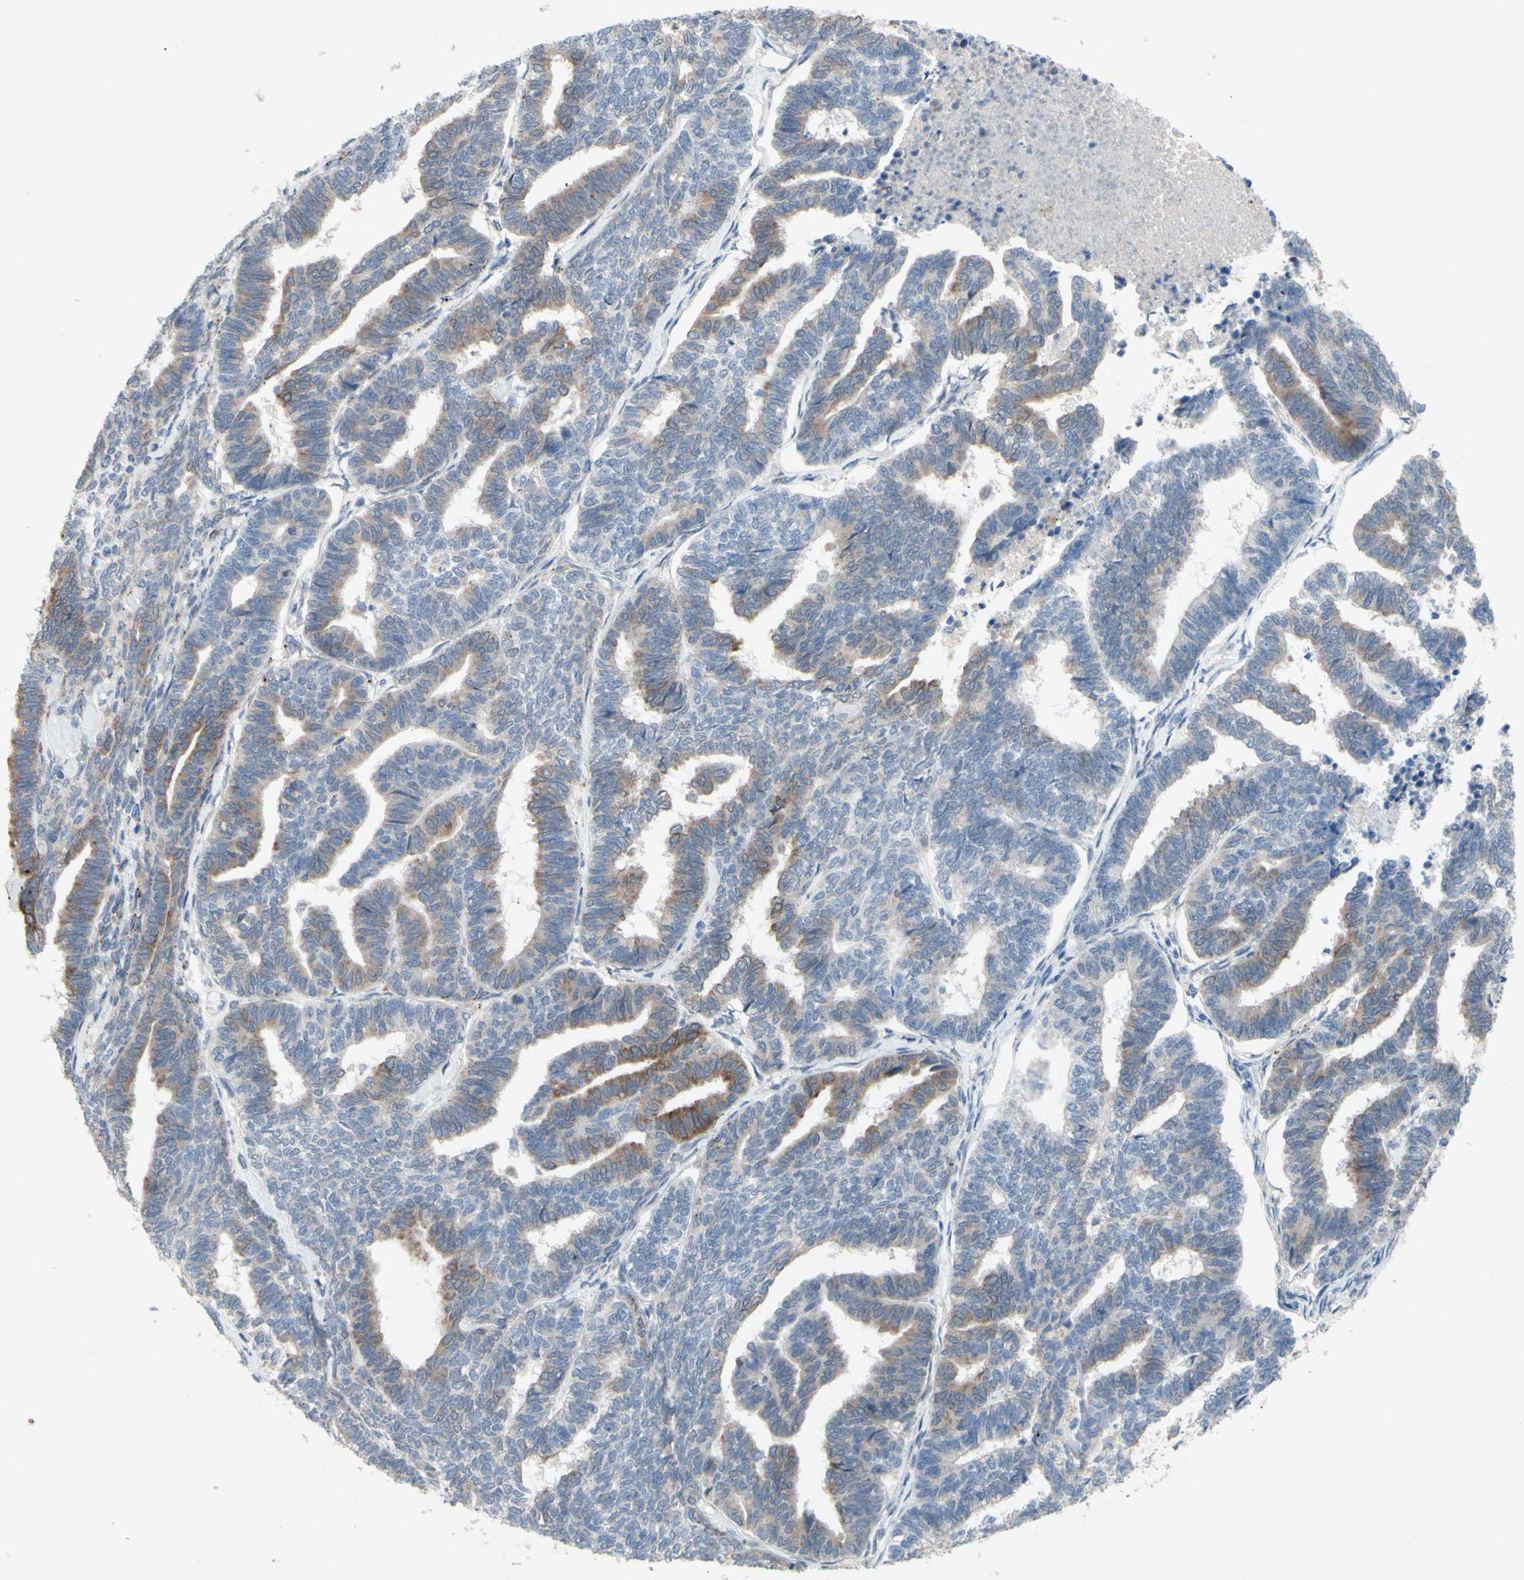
{"staining": {"intensity": "weak", "quantity": ">75%", "location": "cytoplasmic/membranous"}, "tissue": "endometrial cancer", "cell_type": "Tumor cells", "image_type": "cancer", "snomed": [{"axis": "morphology", "description": "Adenocarcinoma, NOS"}, {"axis": "topography", "description": "Endometrium"}], "caption": "Brown immunohistochemical staining in human endometrial cancer (adenocarcinoma) exhibits weak cytoplasmic/membranous expression in about >75% of tumor cells.", "gene": "GRAMD2B", "patient": {"sex": "female", "age": 70}}